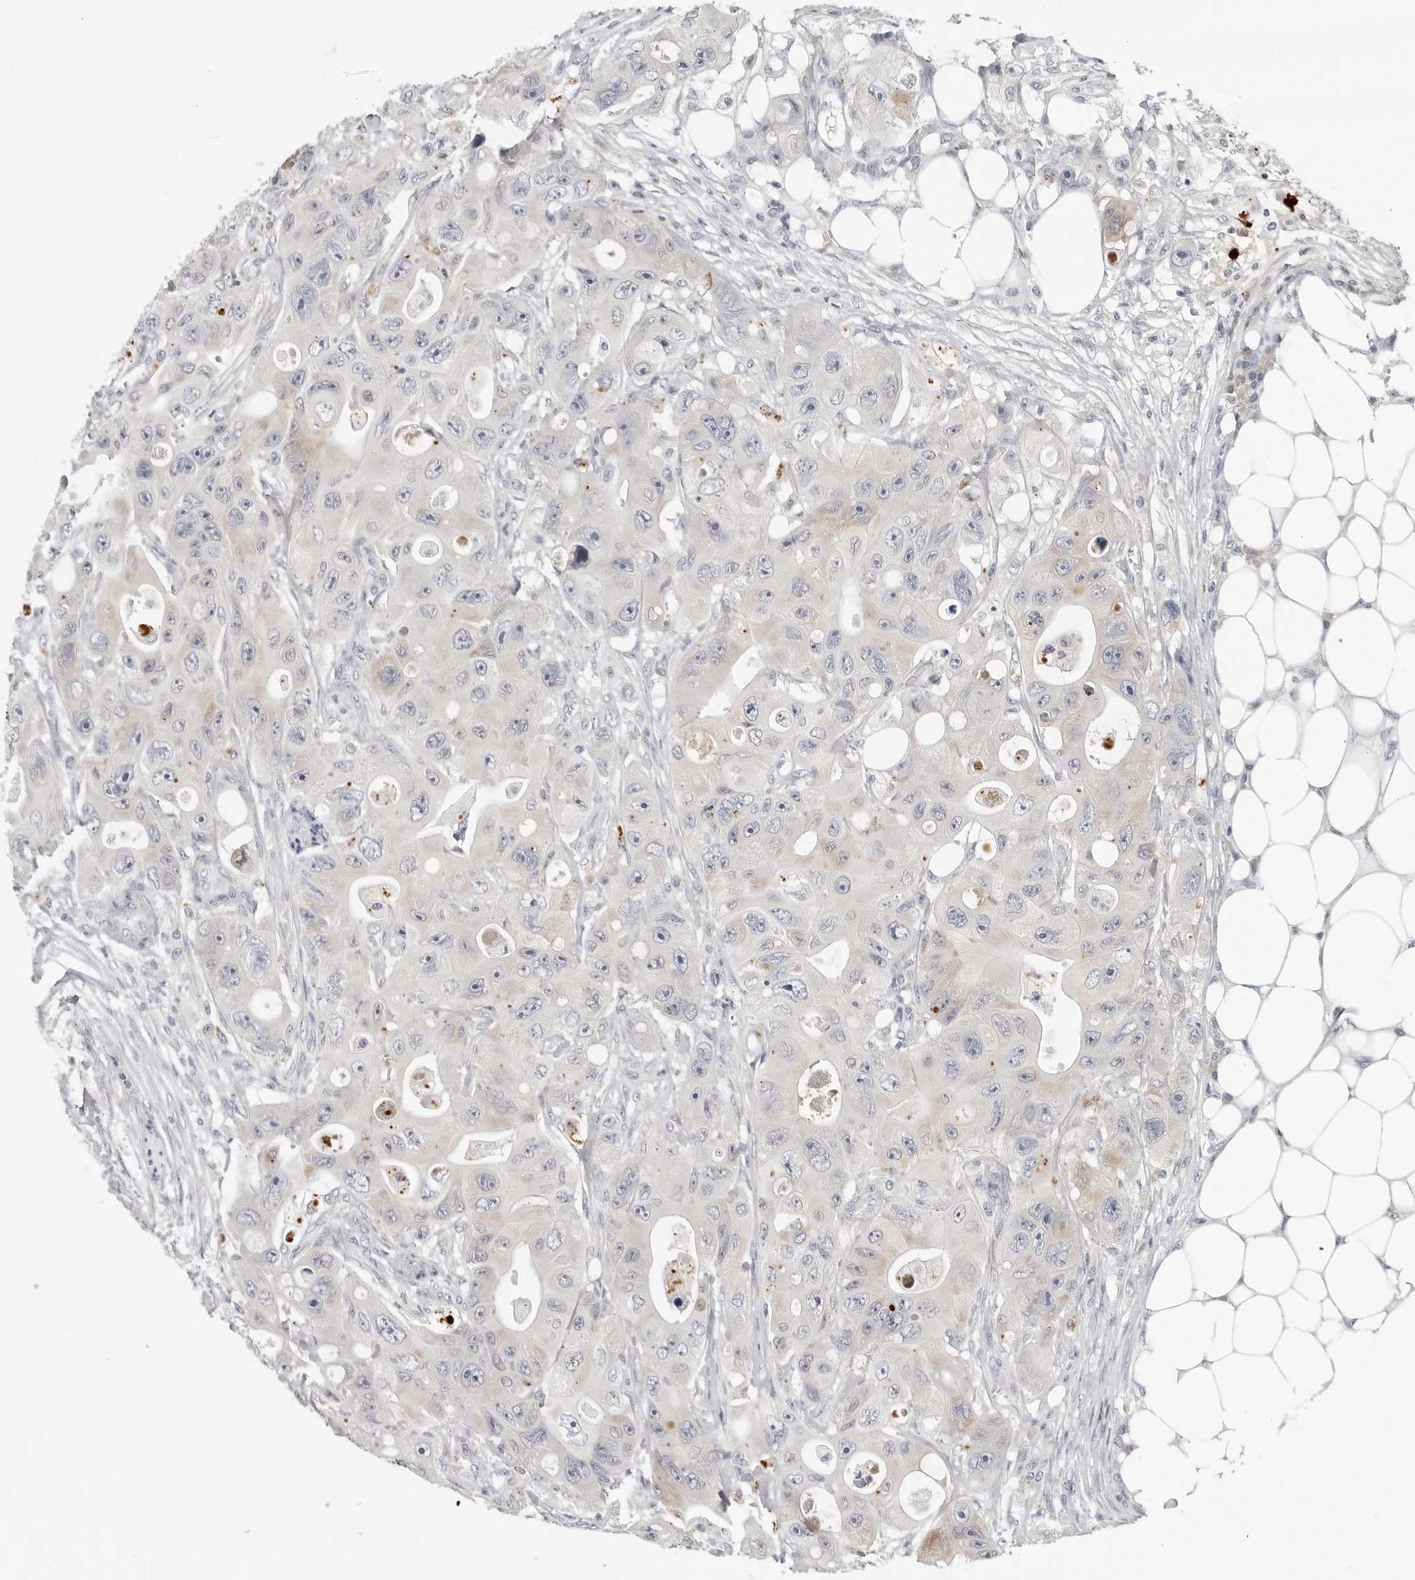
{"staining": {"intensity": "negative", "quantity": "none", "location": "none"}, "tissue": "colorectal cancer", "cell_type": "Tumor cells", "image_type": "cancer", "snomed": [{"axis": "morphology", "description": "Adenocarcinoma, NOS"}, {"axis": "topography", "description": "Colon"}], "caption": "Tumor cells show no significant positivity in colorectal cancer. (DAB immunohistochemistry (IHC) visualized using brightfield microscopy, high magnification).", "gene": "ZNF502", "patient": {"sex": "female", "age": 46}}